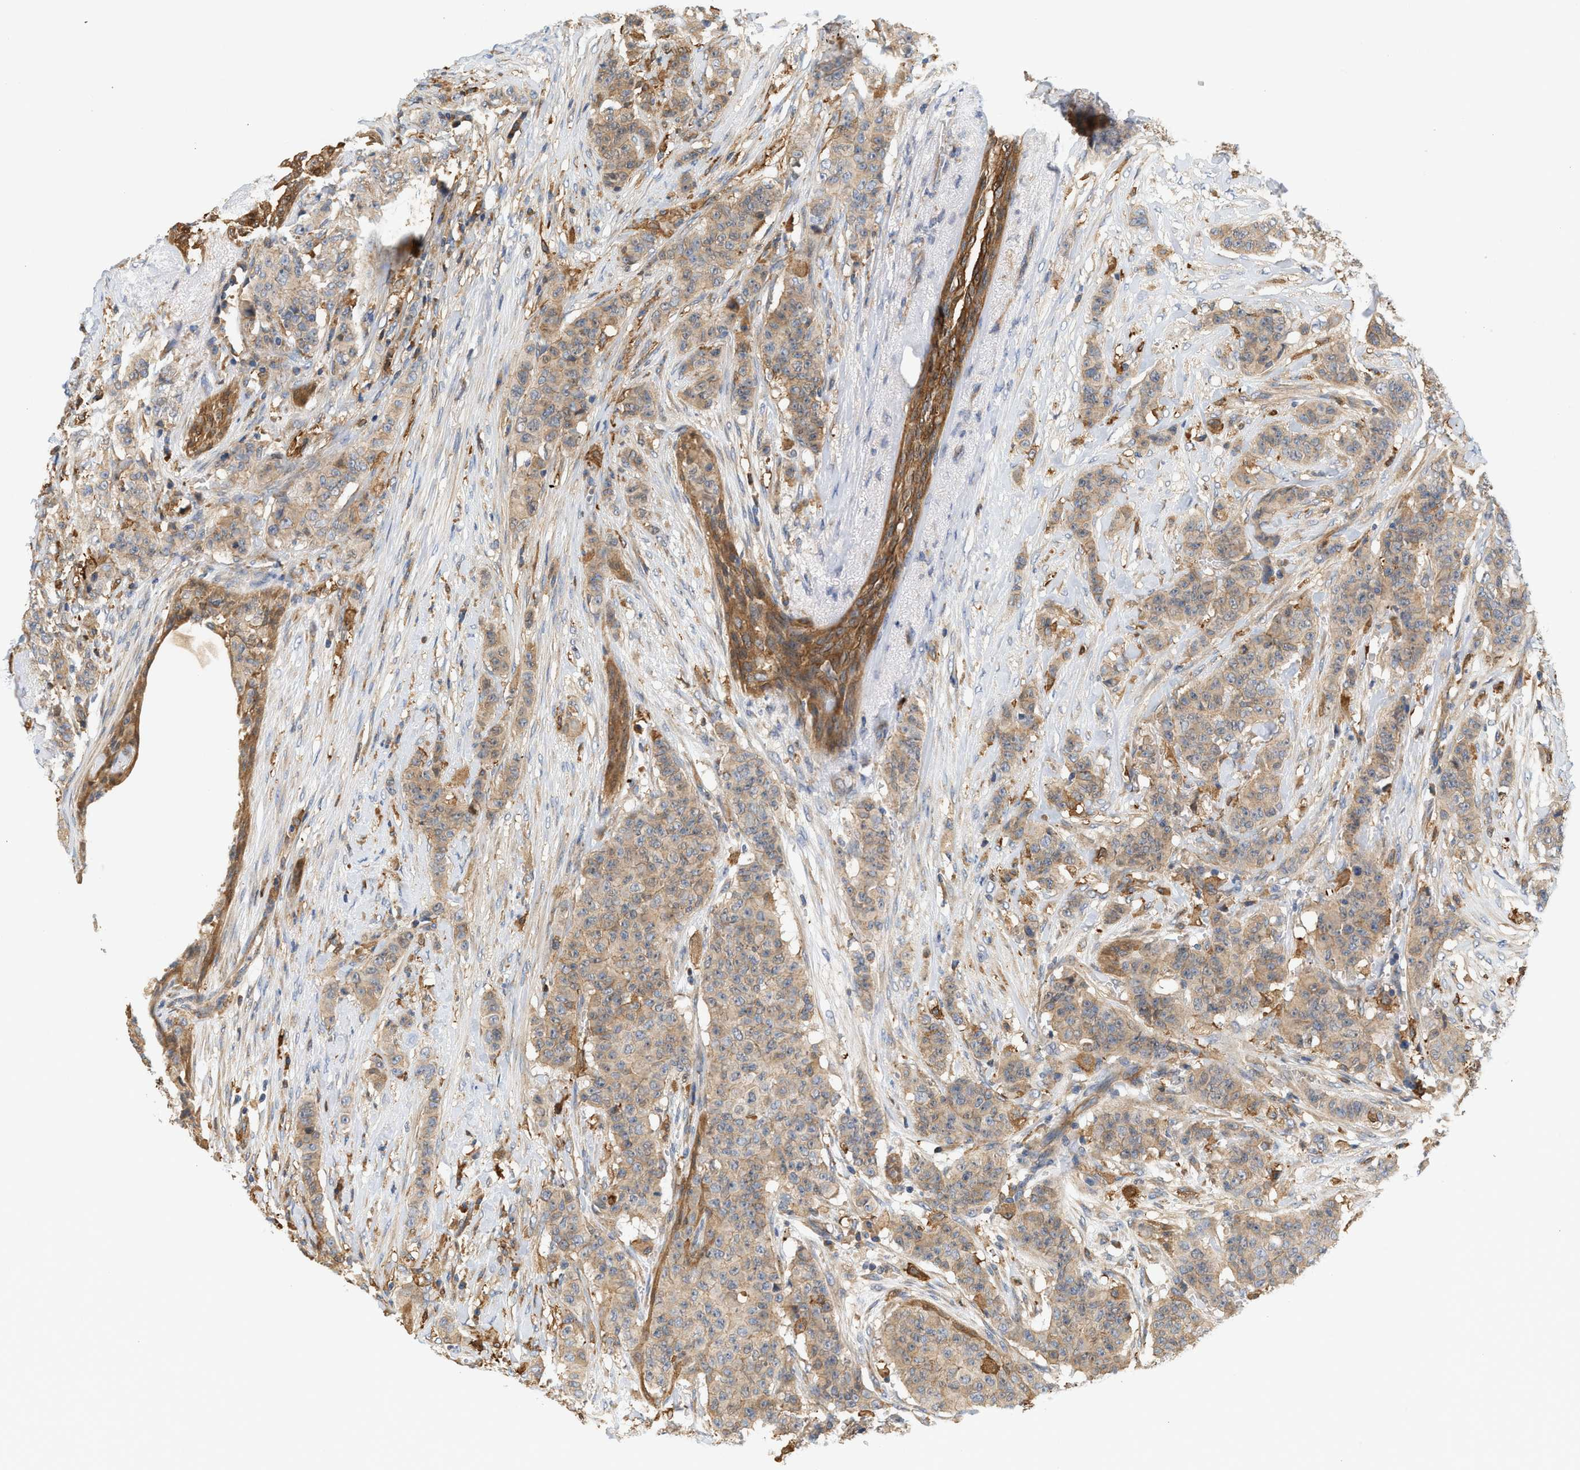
{"staining": {"intensity": "moderate", "quantity": ">75%", "location": "cytoplasmic/membranous"}, "tissue": "breast cancer", "cell_type": "Tumor cells", "image_type": "cancer", "snomed": [{"axis": "morphology", "description": "Normal tissue, NOS"}, {"axis": "morphology", "description": "Duct carcinoma"}, {"axis": "topography", "description": "Breast"}], "caption": "The micrograph reveals a brown stain indicating the presence of a protein in the cytoplasmic/membranous of tumor cells in breast intraductal carcinoma. Immunohistochemistry stains the protein in brown and the nuclei are stained blue.", "gene": "CTXN1", "patient": {"sex": "female", "age": 40}}